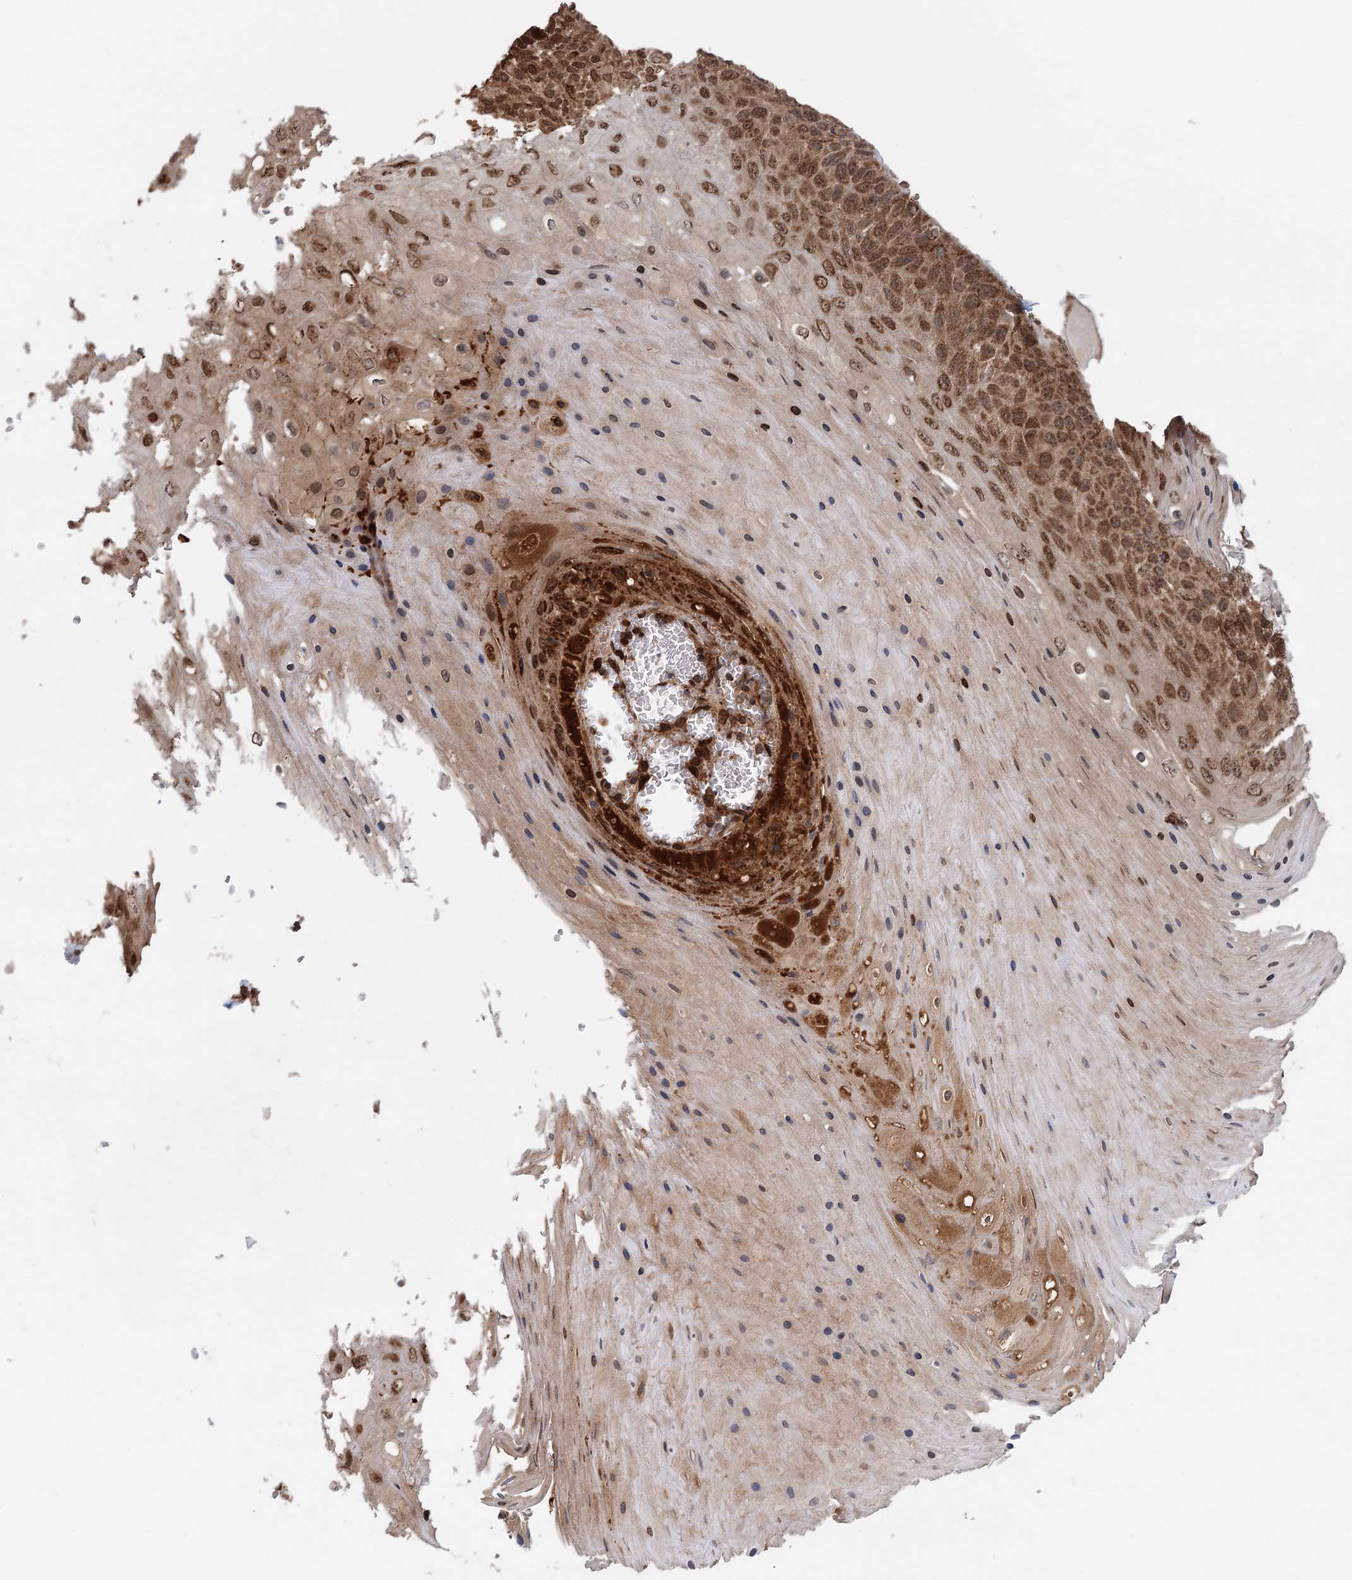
{"staining": {"intensity": "strong", "quantity": "25%-75%", "location": "nuclear"}, "tissue": "skin cancer", "cell_type": "Tumor cells", "image_type": "cancer", "snomed": [{"axis": "morphology", "description": "Squamous cell carcinoma, NOS"}, {"axis": "topography", "description": "Skin"}], "caption": "Skin cancer (squamous cell carcinoma) stained with immunohistochemistry reveals strong nuclear expression in approximately 25%-75% of tumor cells. The staining was performed using DAB (3,3'-diaminobenzidine) to visualize the protein expression in brown, while the nuclei were stained in blue with hematoxylin (Magnification: 20x).", "gene": "BCKDHA", "patient": {"sex": "female", "age": 88}}